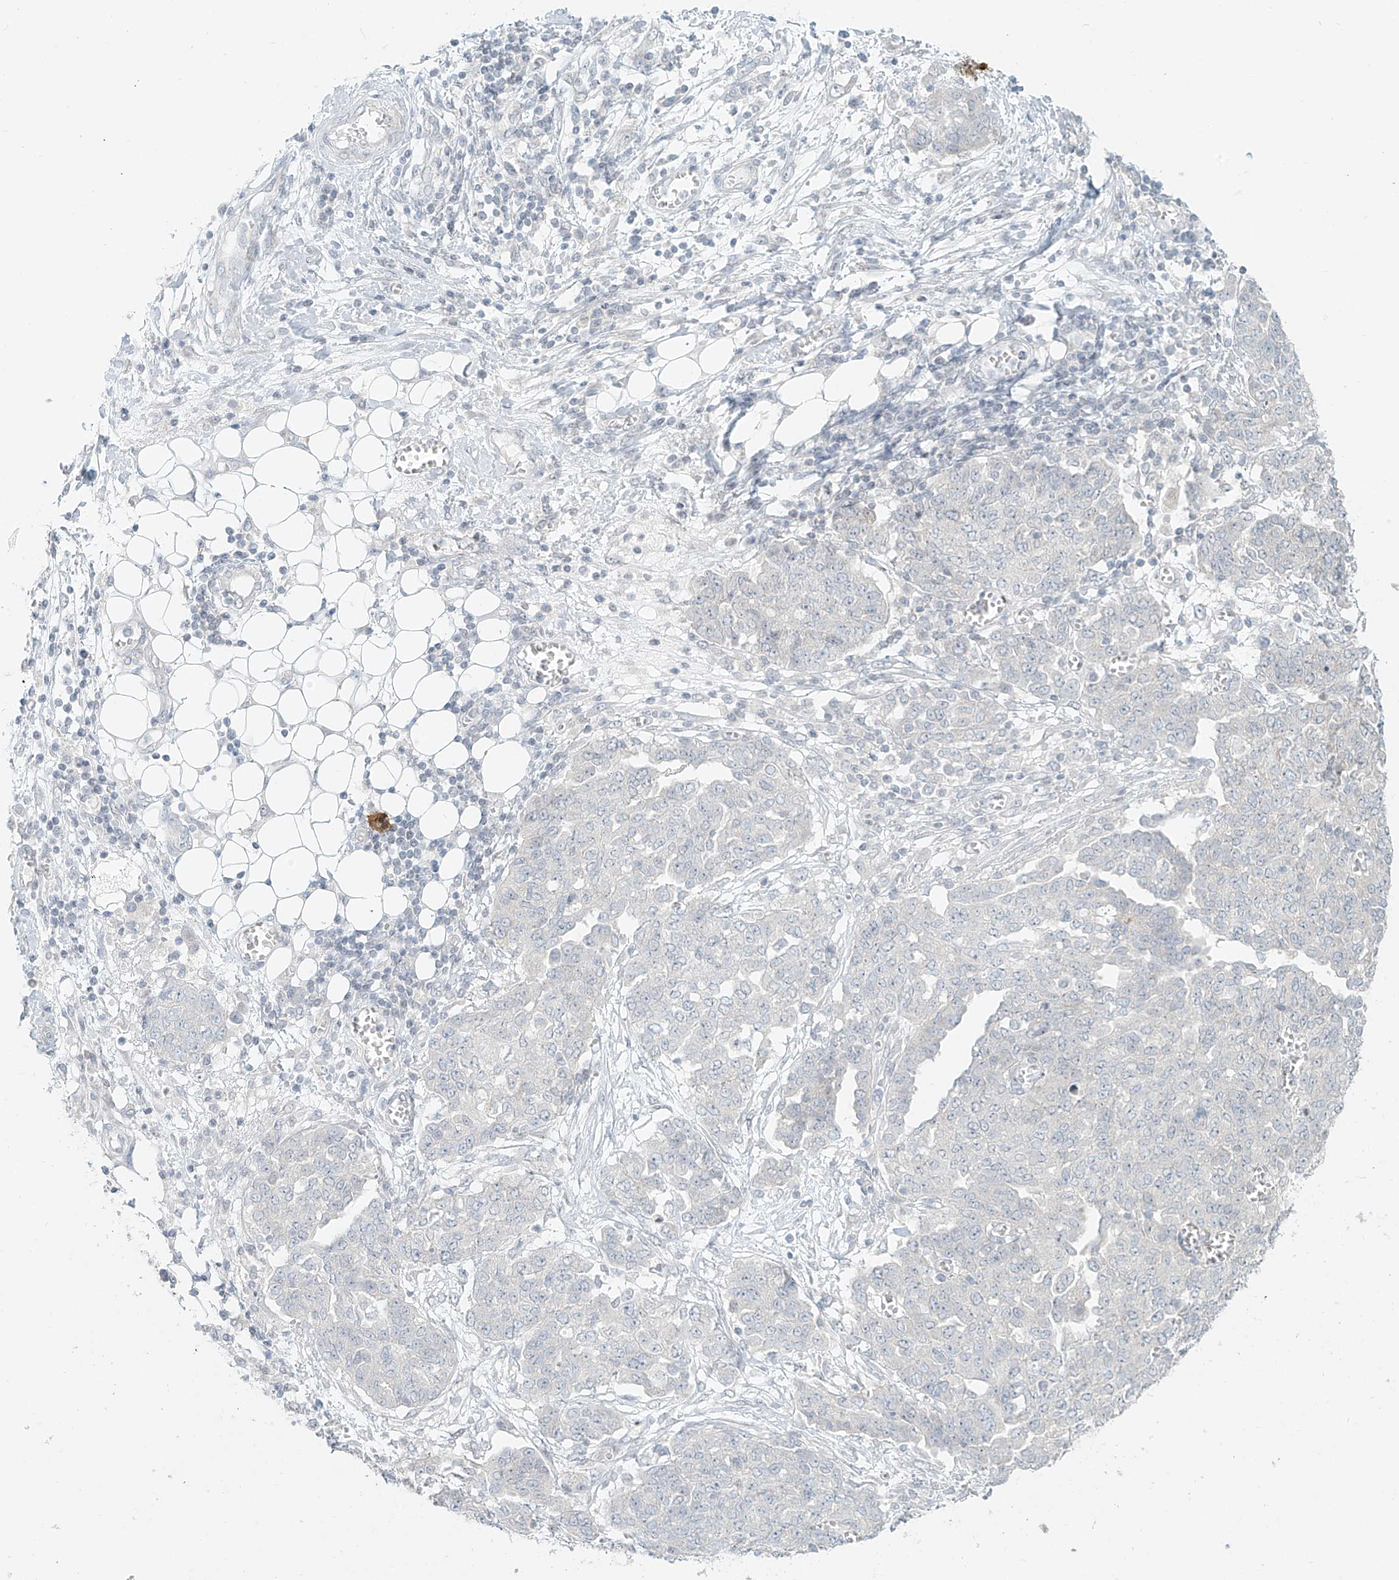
{"staining": {"intensity": "negative", "quantity": "none", "location": "none"}, "tissue": "ovarian cancer", "cell_type": "Tumor cells", "image_type": "cancer", "snomed": [{"axis": "morphology", "description": "Cystadenocarcinoma, serous, NOS"}, {"axis": "topography", "description": "Soft tissue"}, {"axis": "topography", "description": "Ovary"}], "caption": "A histopathology image of ovarian serous cystadenocarcinoma stained for a protein demonstrates no brown staining in tumor cells.", "gene": "OSBPL7", "patient": {"sex": "female", "age": 57}}